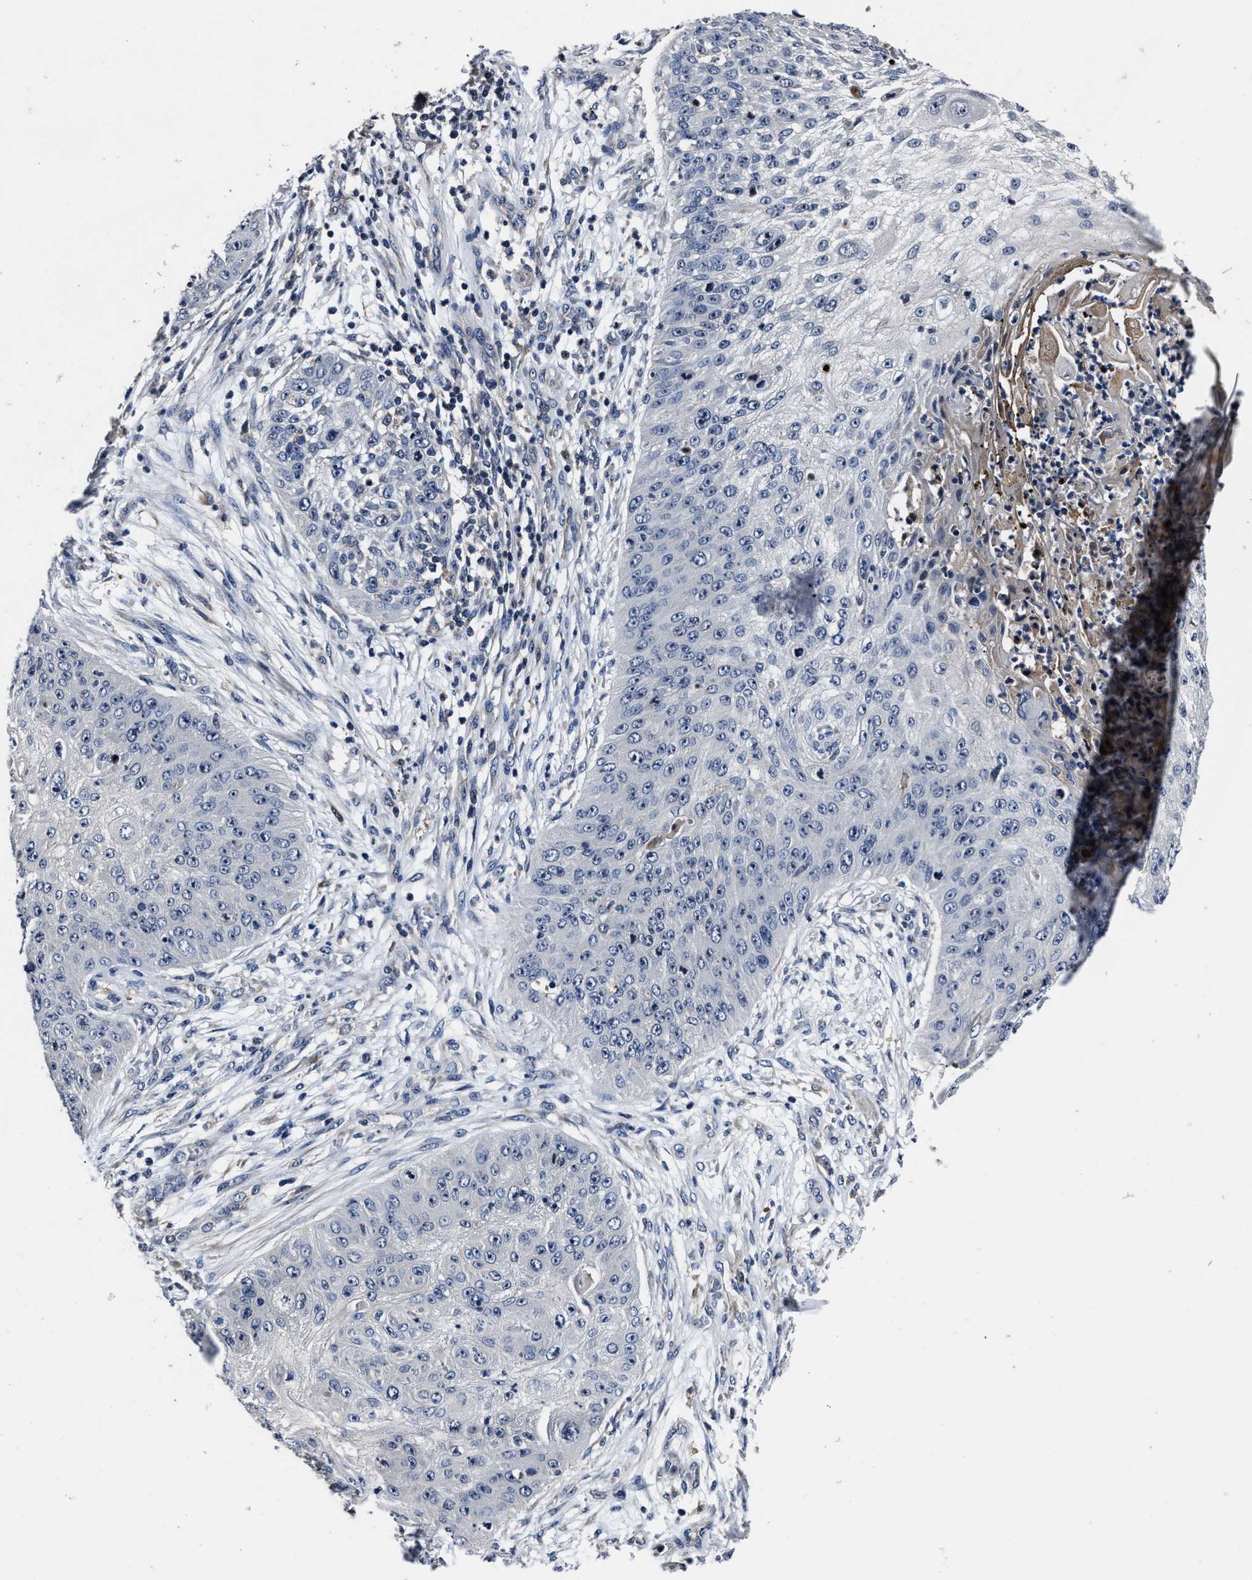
{"staining": {"intensity": "negative", "quantity": "none", "location": "none"}, "tissue": "skin cancer", "cell_type": "Tumor cells", "image_type": "cancer", "snomed": [{"axis": "morphology", "description": "Squamous cell carcinoma, NOS"}, {"axis": "topography", "description": "Skin"}], "caption": "Tumor cells show no significant staining in squamous cell carcinoma (skin). The staining is performed using DAB (3,3'-diaminobenzidine) brown chromogen with nuclei counter-stained in using hematoxylin.", "gene": "RSBN1L", "patient": {"sex": "female", "age": 80}}